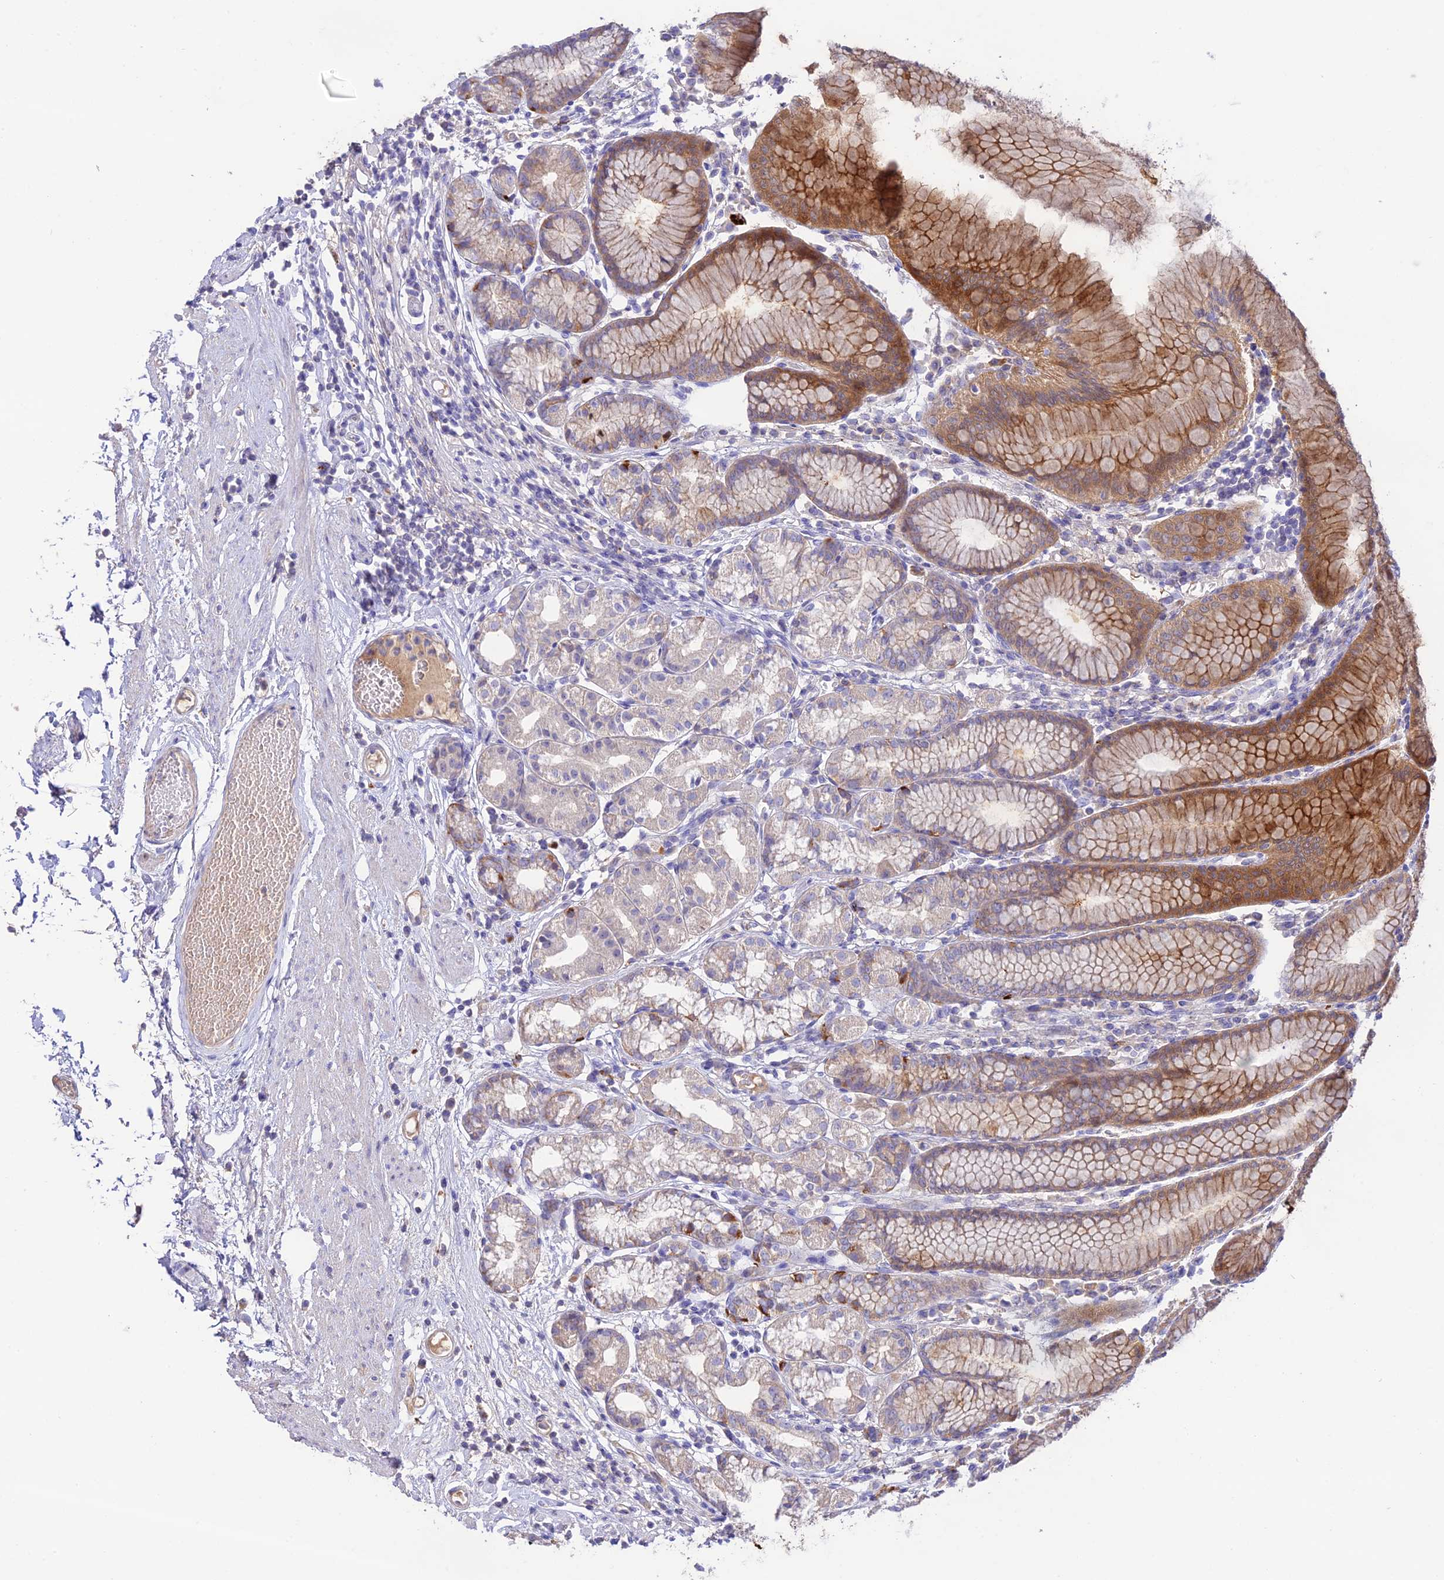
{"staining": {"intensity": "moderate", "quantity": "25%-75%", "location": "cytoplasmic/membranous"}, "tissue": "stomach", "cell_type": "Glandular cells", "image_type": "normal", "snomed": [{"axis": "morphology", "description": "Normal tissue, NOS"}, {"axis": "topography", "description": "Stomach"}], "caption": "Brown immunohistochemical staining in normal stomach demonstrates moderate cytoplasmic/membranous staining in about 25%-75% of glandular cells. The protein of interest is shown in brown color, while the nuclei are stained blue.", "gene": "NLRP9", "patient": {"sex": "female", "age": 57}}